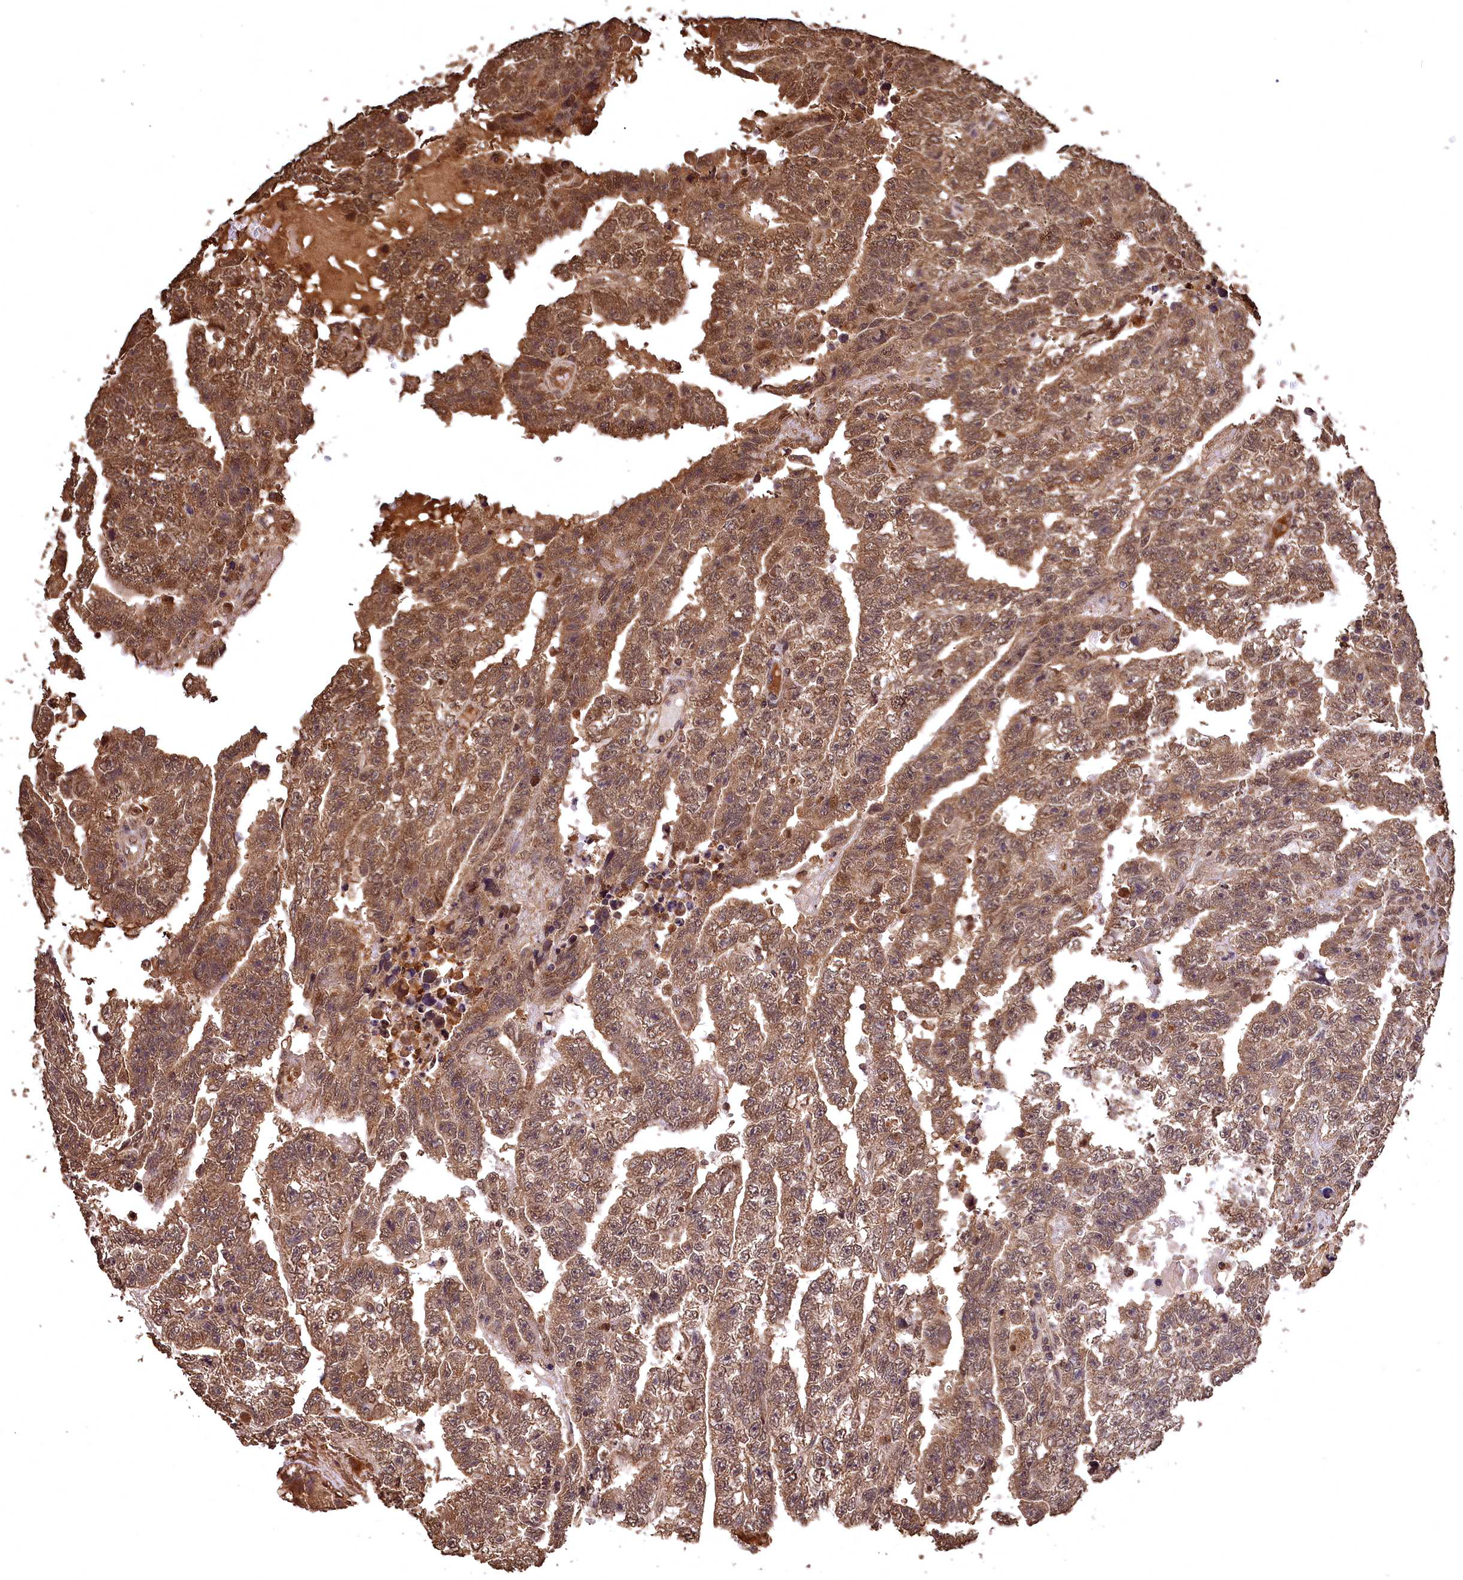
{"staining": {"intensity": "moderate", "quantity": ">75%", "location": "cytoplasmic/membranous,nuclear"}, "tissue": "testis cancer", "cell_type": "Tumor cells", "image_type": "cancer", "snomed": [{"axis": "morphology", "description": "Carcinoma, Embryonal, NOS"}, {"axis": "topography", "description": "Testis"}], "caption": "IHC (DAB (3,3'-diaminobenzidine)) staining of testis cancer reveals moderate cytoplasmic/membranous and nuclear protein expression in about >75% of tumor cells. Nuclei are stained in blue.", "gene": "CEP57L1", "patient": {"sex": "male", "age": 25}}